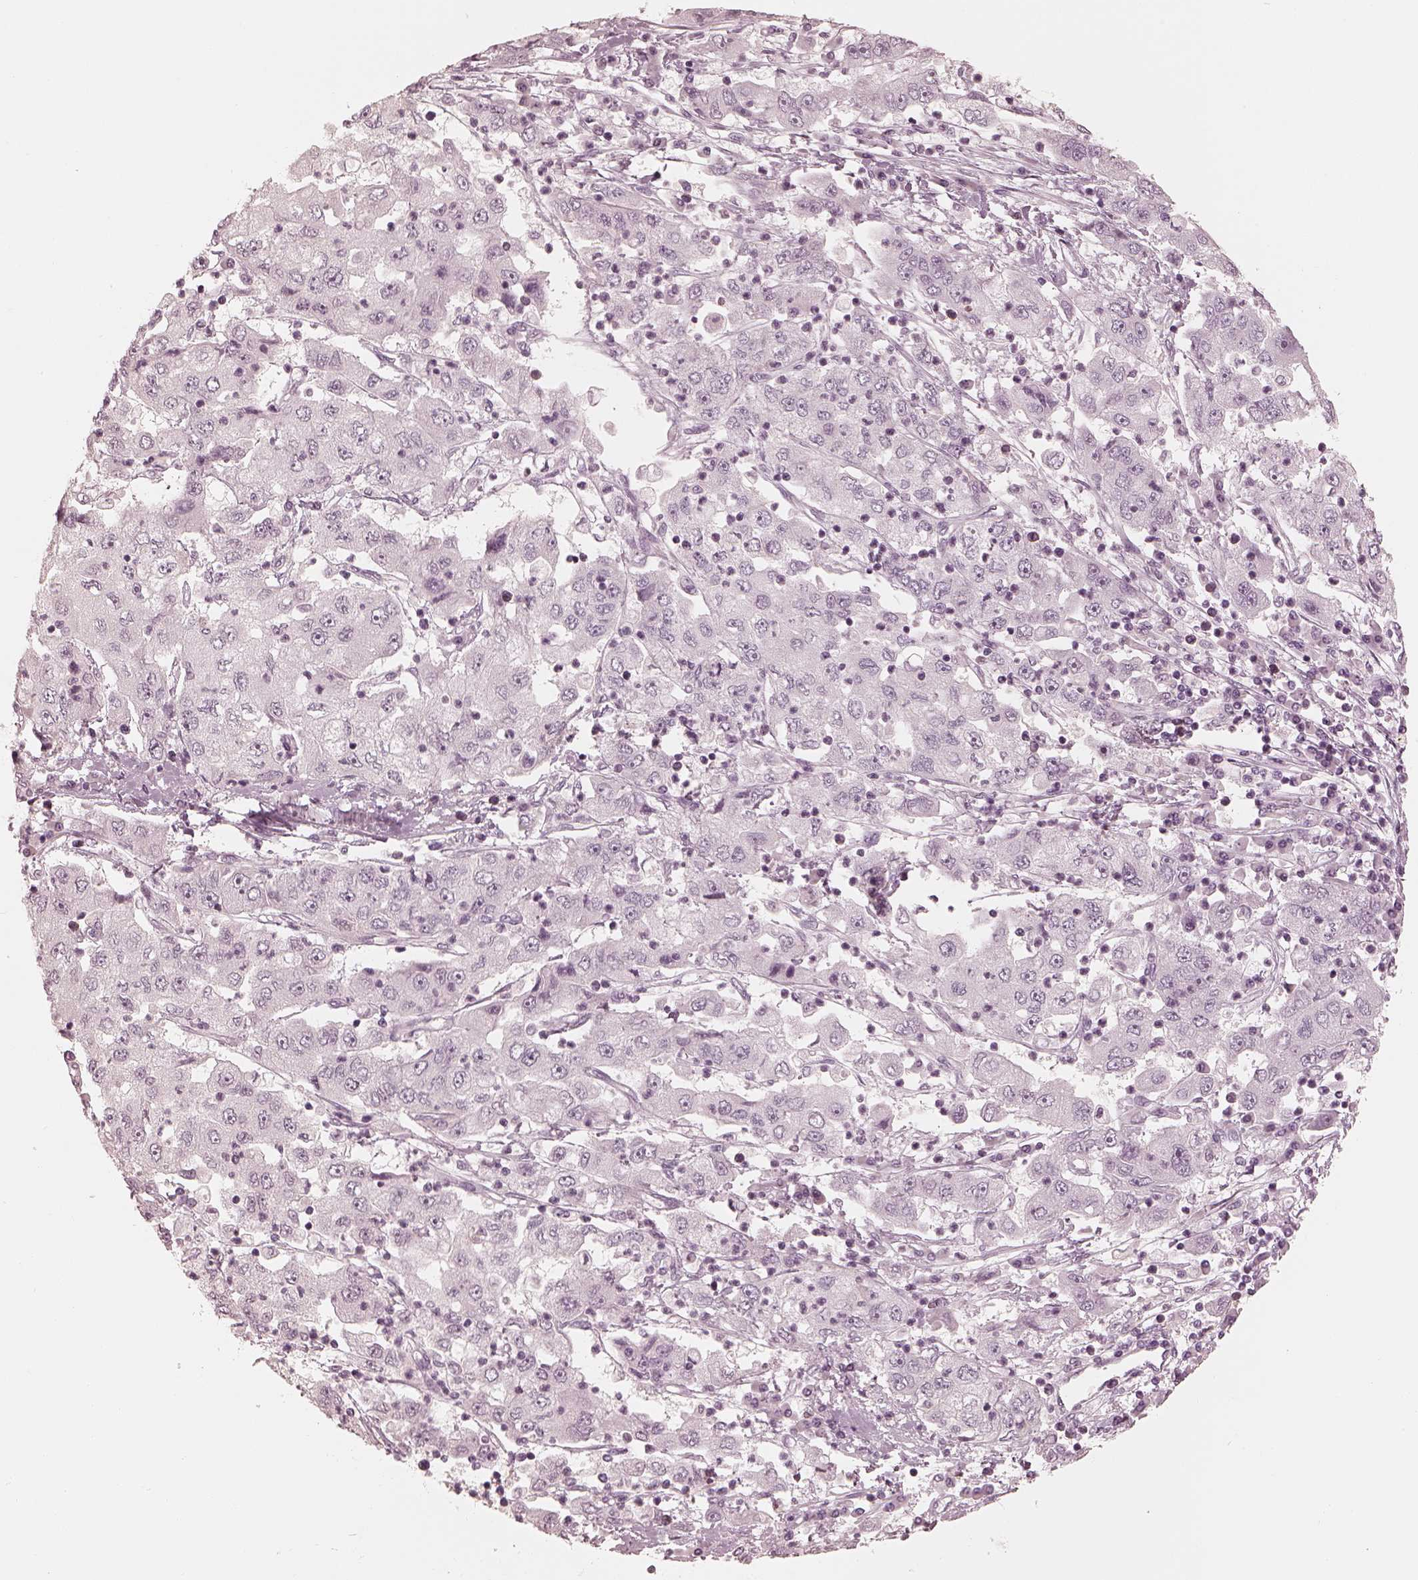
{"staining": {"intensity": "negative", "quantity": "none", "location": "none"}, "tissue": "cervical cancer", "cell_type": "Tumor cells", "image_type": "cancer", "snomed": [{"axis": "morphology", "description": "Squamous cell carcinoma, NOS"}, {"axis": "topography", "description": "Cervix"}], "caption": "High magnification brightfield microscopy of cervical squamous cell carcinoma stained with DAB (brown) and counterstained with hematoxylin (blue): tumor cells show no significant positivity.", "gene": "CALR3", "patient": {"sex": "female", "age": 36}}